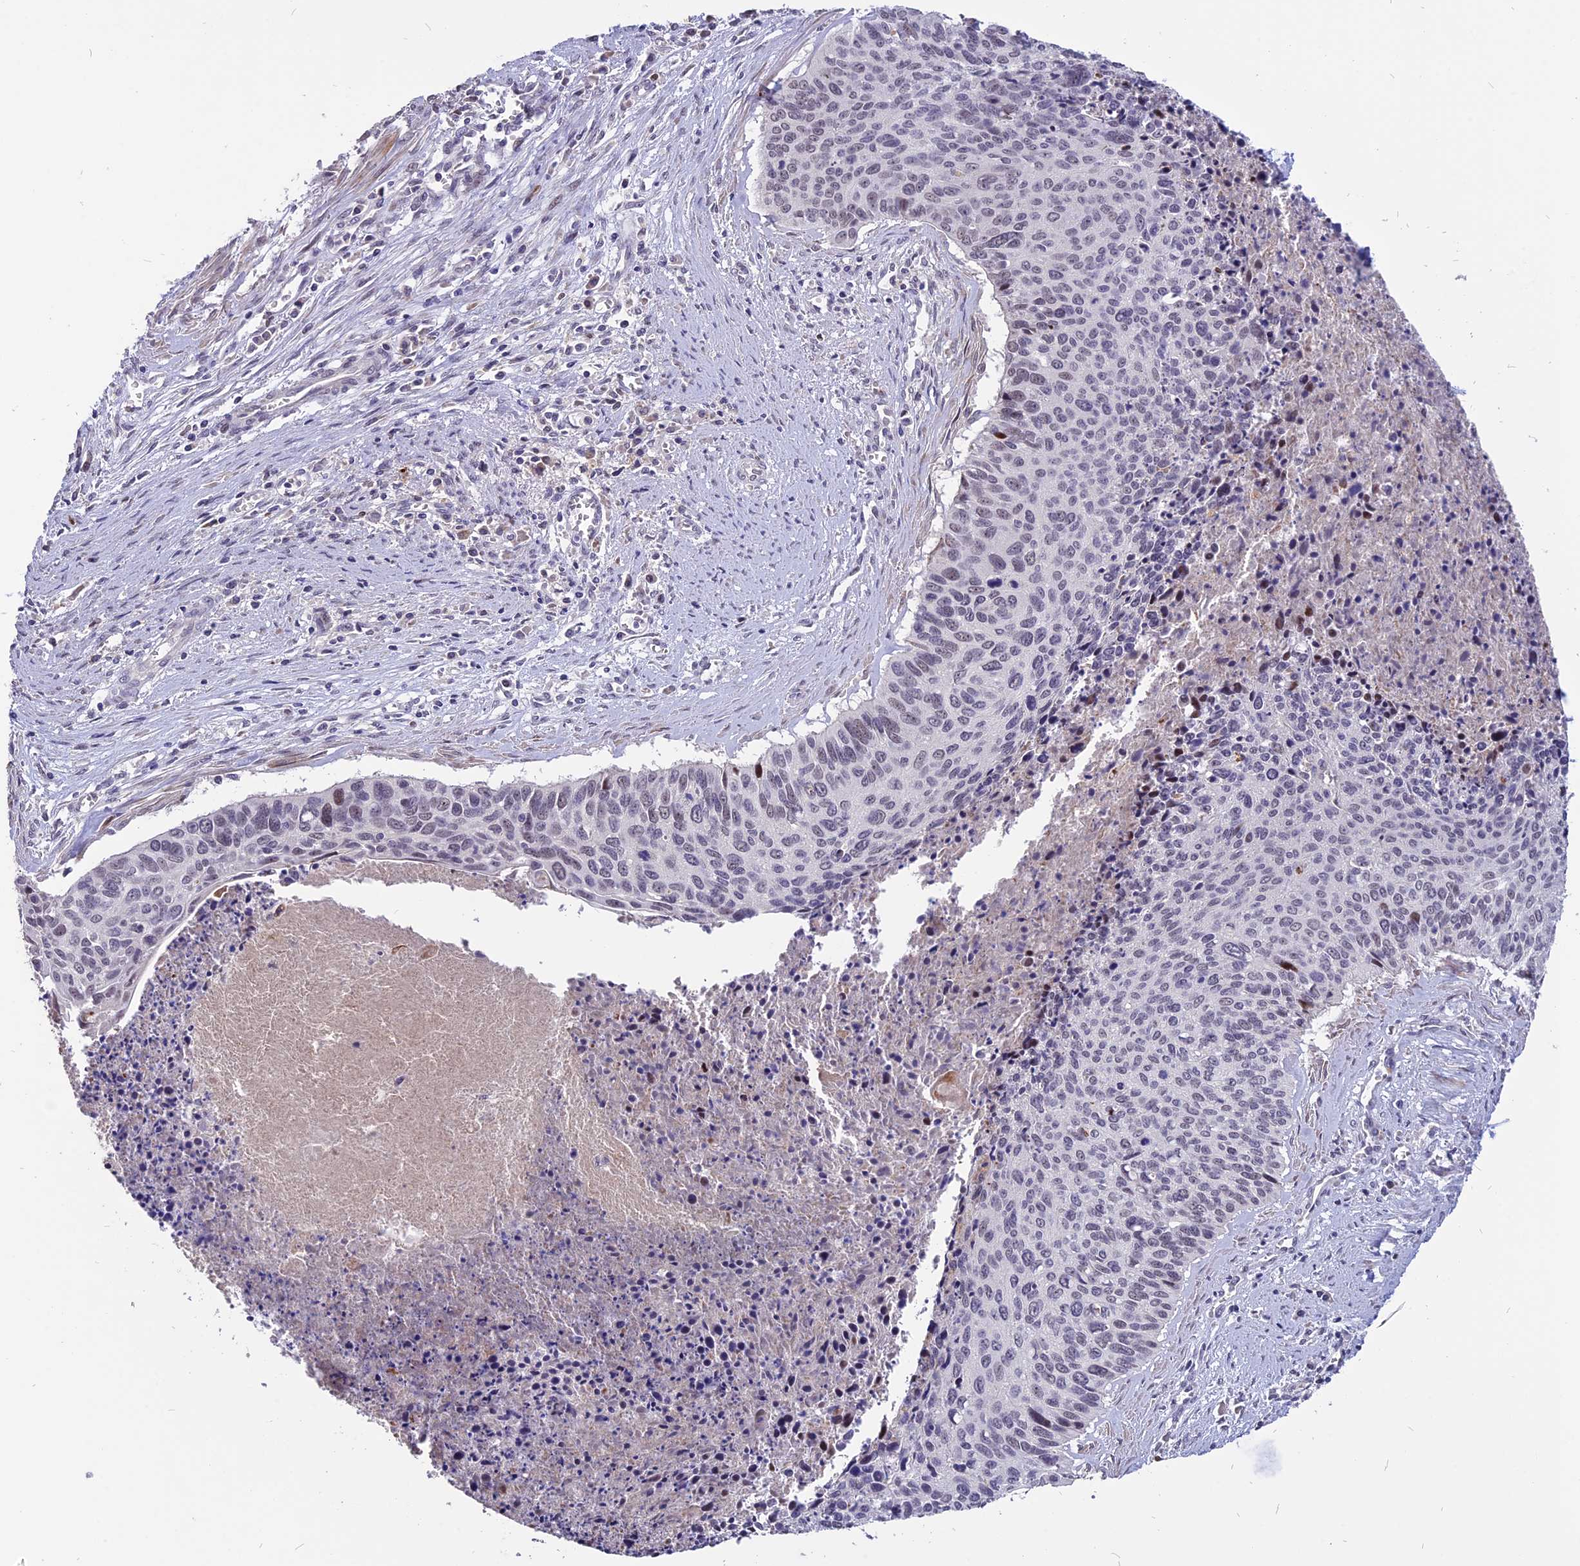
{"staining": {"intensity": "moderate", "quantity": "<25%", "location": "nuclear"}, "tissue": "cervical cancer", "cell_type": "Tumor cells", "image_type": "cancer", "snomed": [{"axis": "morphology", "description": "Squamous cell carcinoma, NOS"}, {"axis": "topography", "description": "Cervix"}], "caption": "High-magnification brightfield microscopy of cervical cancer stained with DAB (3,3'-diaminobenzidine) (brown) and counterstained with hematoxylin (blue). tumor cells exhibit moderate nuclear expression is seen in about<25% of cells.", "gene": "TMEM263", "patient": {"sex": "female", "age": 55}}